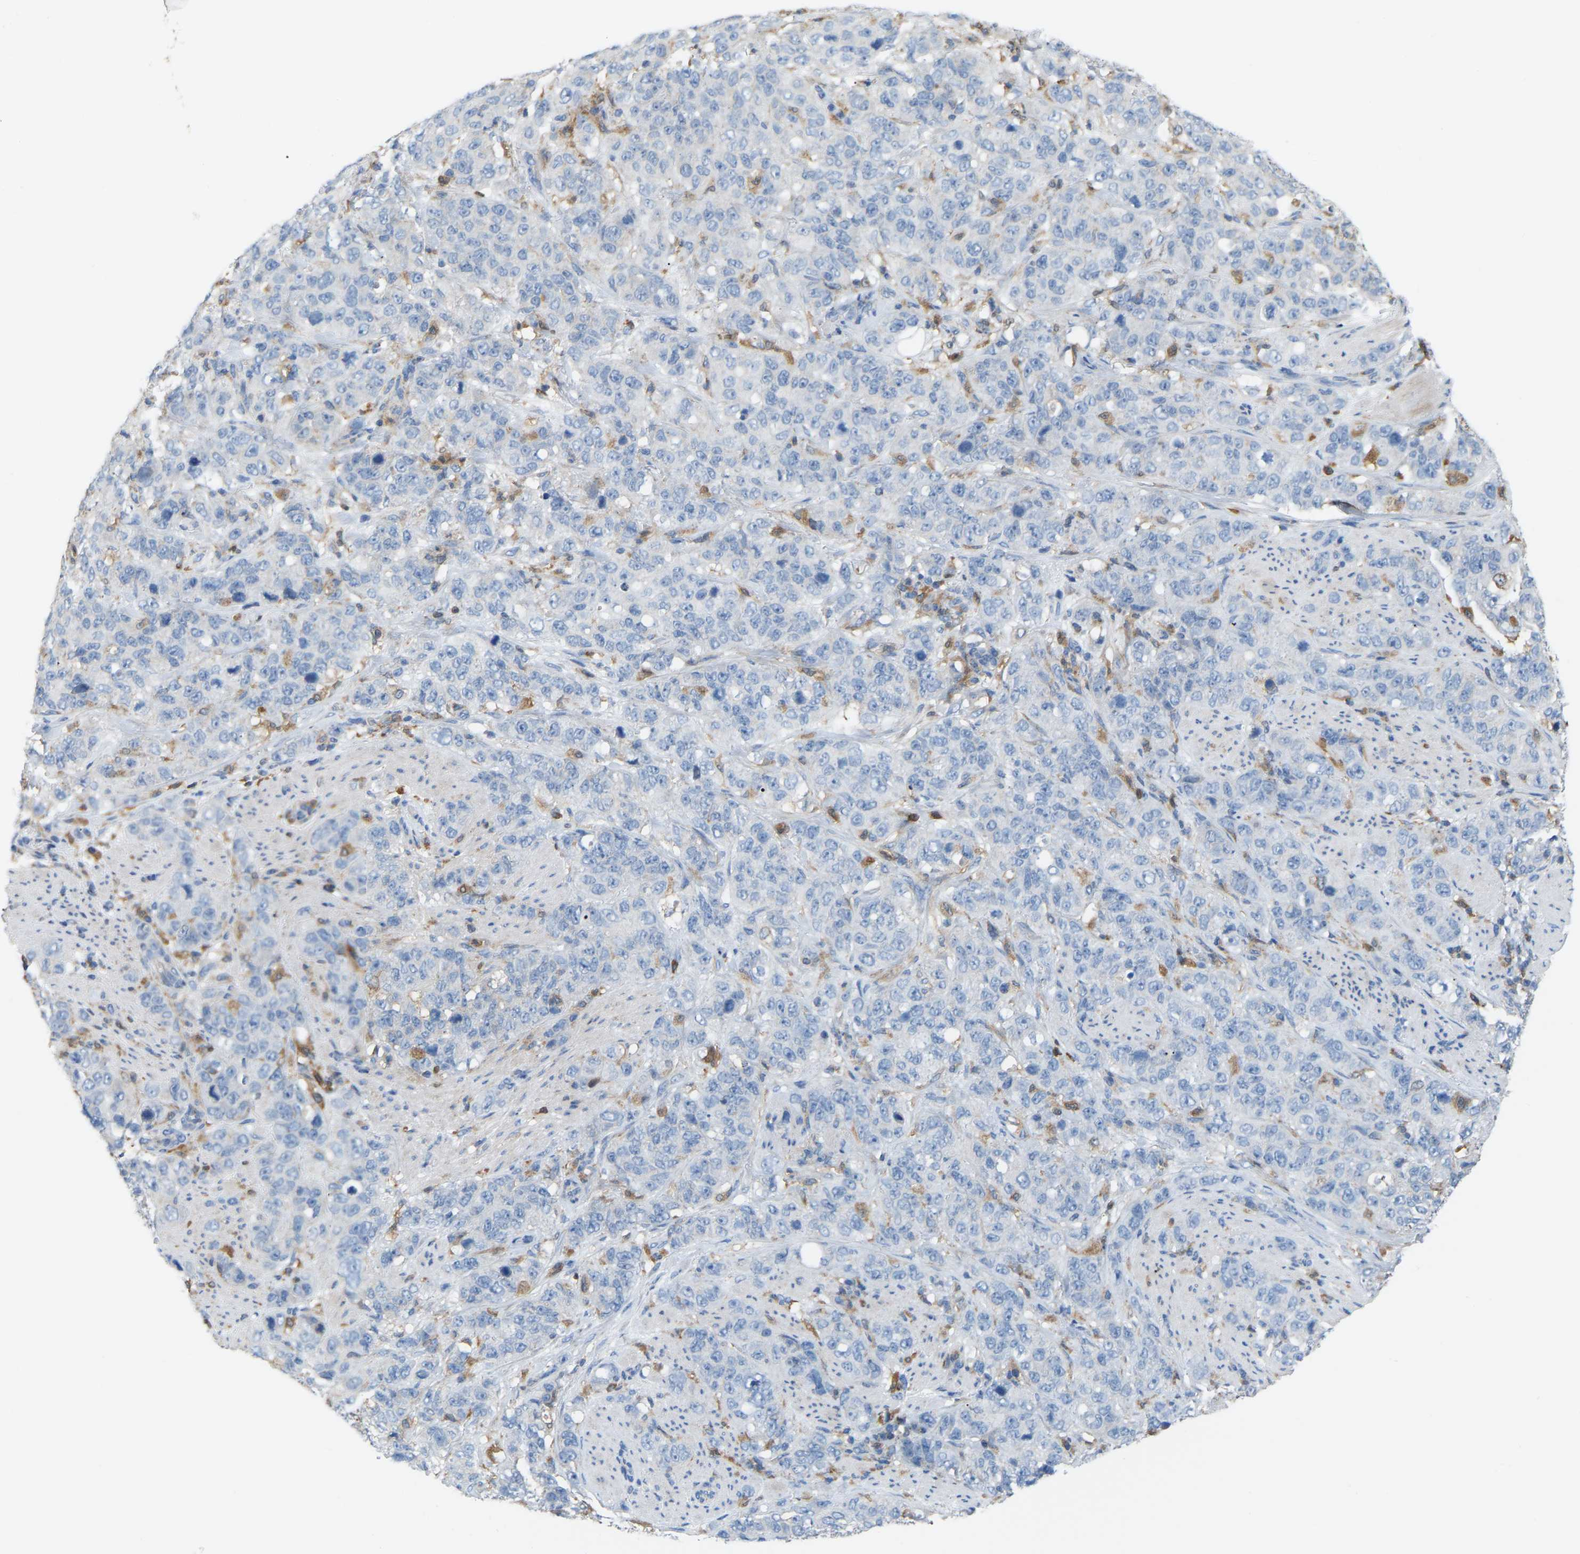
{"staining": {"intensity": "negative", "quantity": "none", "location": "none"}, "tissue": "stomach cancer", "cell_type": "Tumor cells", "image_type": "cancer", "snomed": [{"axis": "morphology", "description": "Adenocarcinoma, NOS"}, {"axis": "topography", "description": "Stomach"}], "caption": "Micrograph shows no protein positivity in tumor cells of stomach adenocarcinoma tissue. (DAB immunohistochemistry (IHC) with hematoxylin counter stain).", "gene": "CROT", "patient": {"sex": "male", "age": 48}}